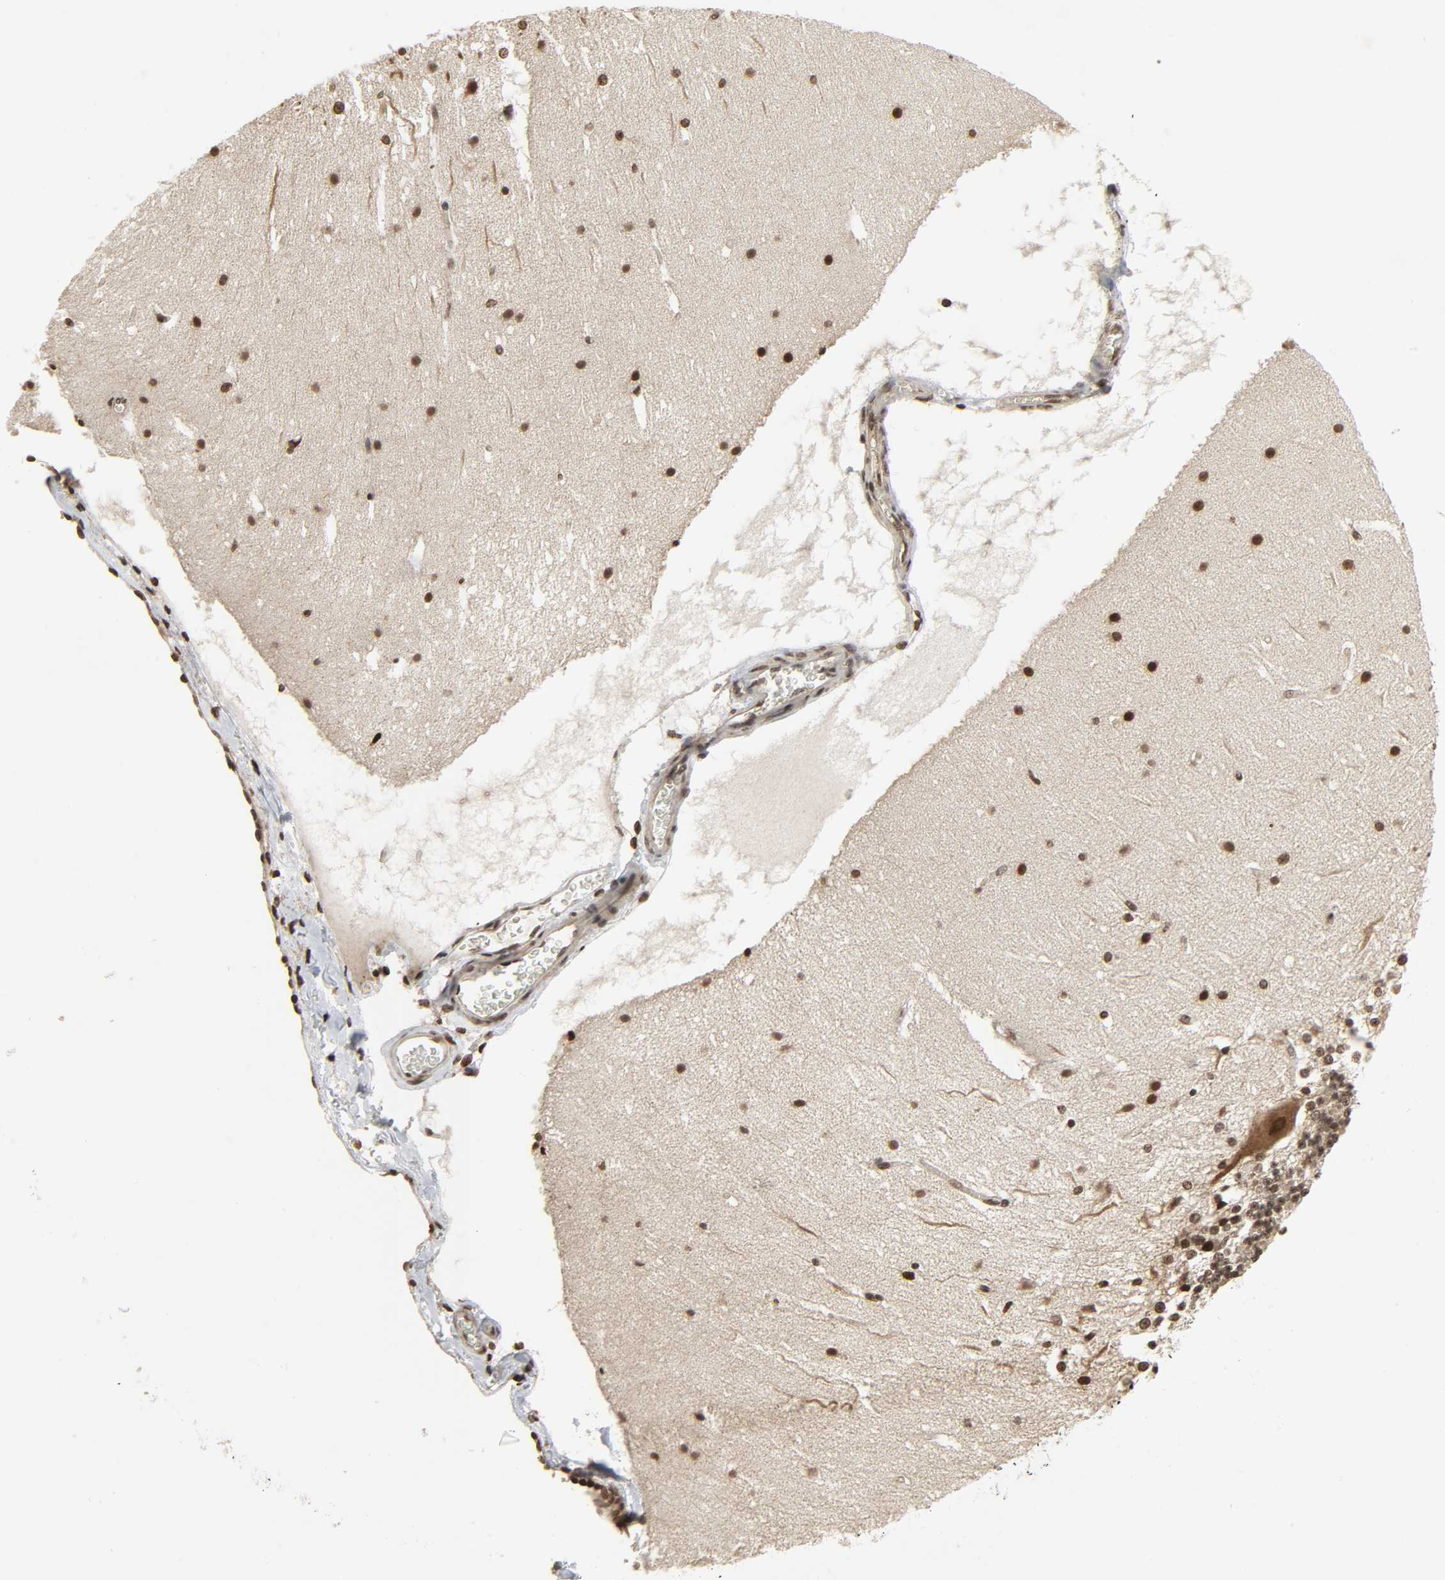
{"staining": {"intensity": "moderate", "quantity": "<25%", "location": "nuclear"}, "tissue": "cerebellum", "cell_type": "Cells in granular layer", "image_type": "normal", "snomed": [{"axis": "morphology", "description": "Normal tissue, NOS"}, {"axis": "topography", "description": "Cerebellum"}], "caption": "An immunohistochemistry histopathology image of normal tissue is shown. Protein staining in brown labels moderate nuclear positivity in cerebellum within cells in granular layer.", "gene": "XRCC1", "patient": {"sex": "female", "age": 19}}